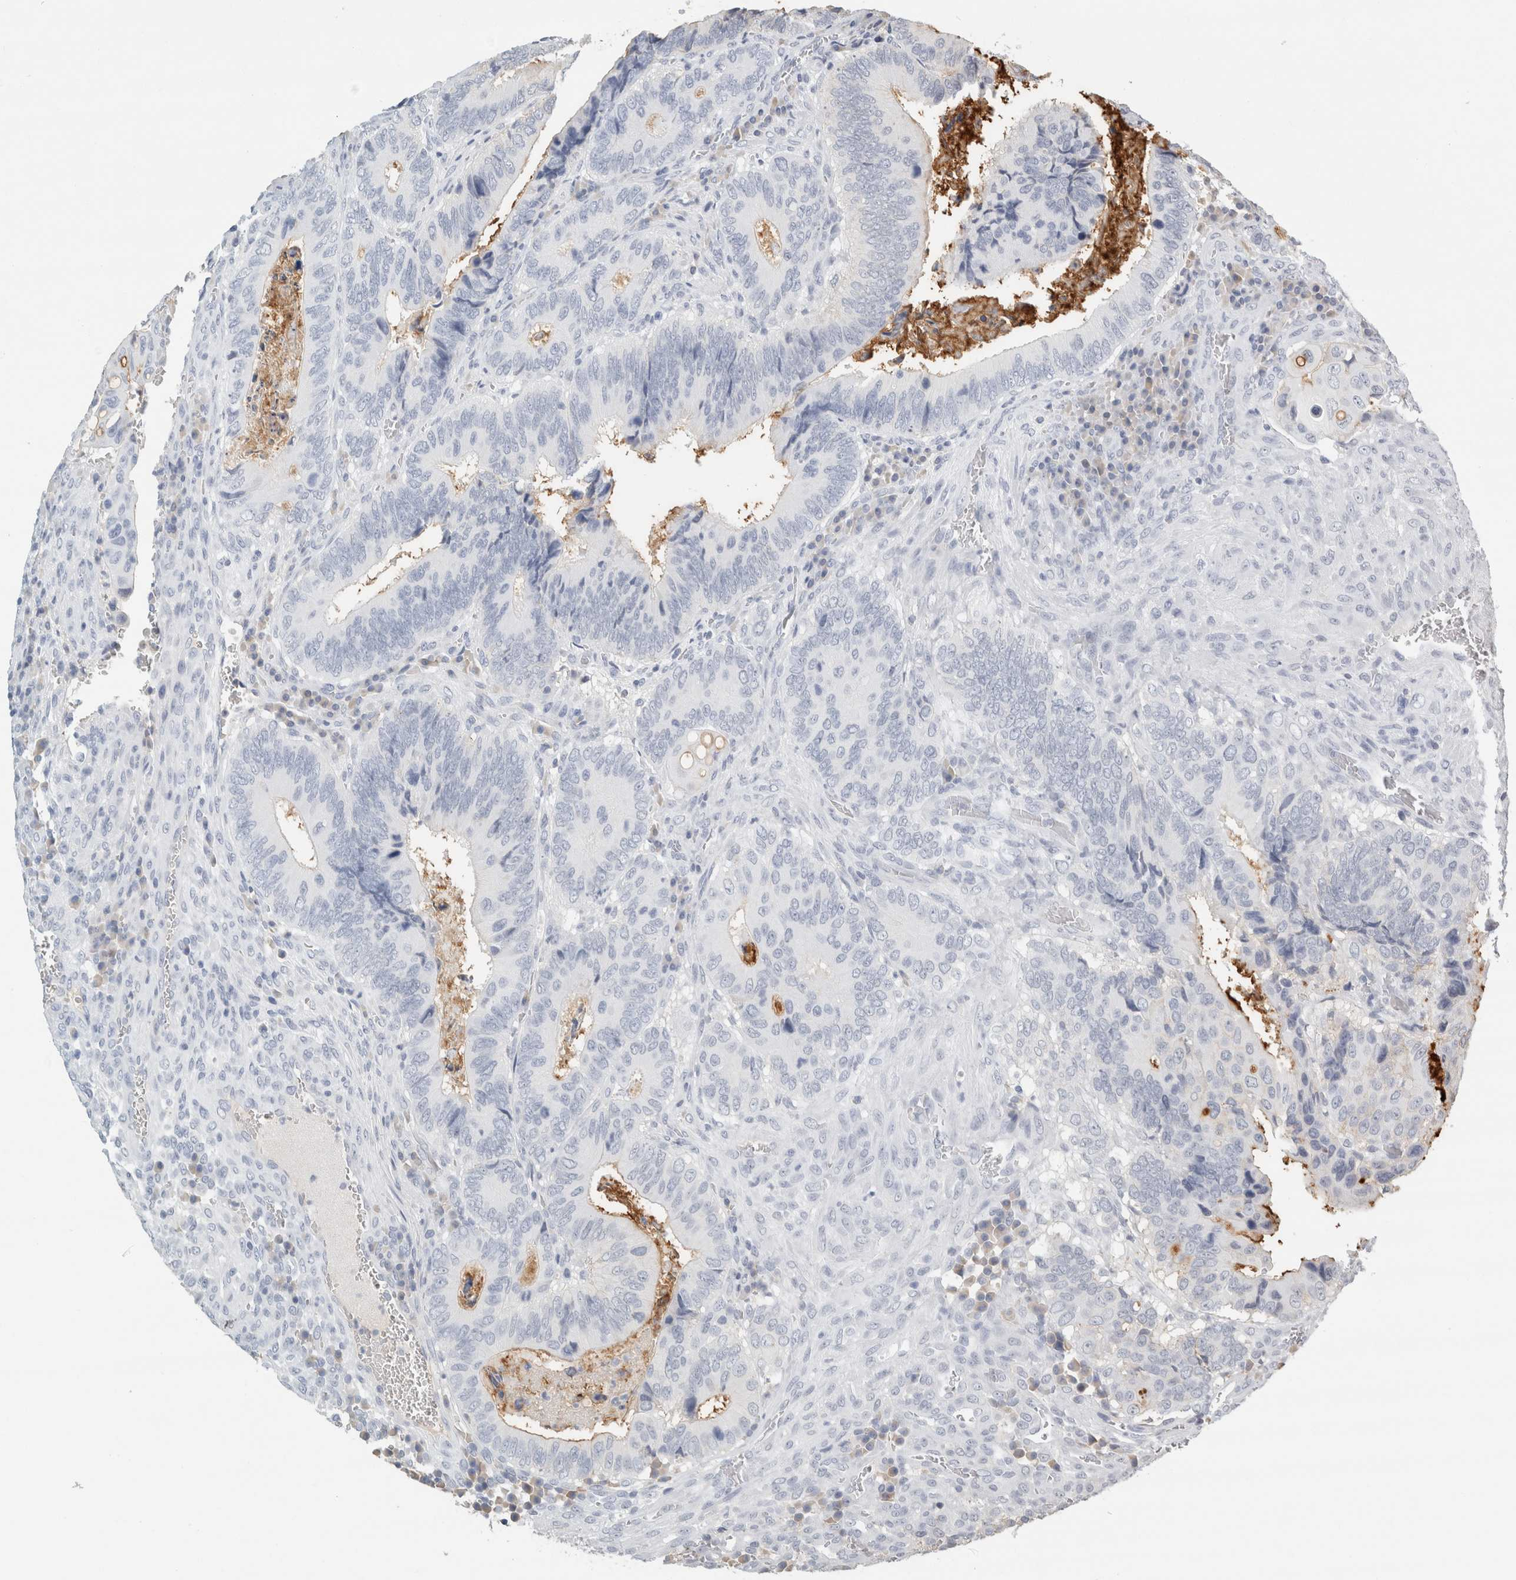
{"staining": {"intensity": "negative", "quantity": "none", "location": "none"}, "tissue": "colorectal cancer", "cell_type": "Tumor cells", "image_type": "cancer", "snomed": [{"axis": "morphology", "description": "Adenocarcinoma, NOS"}, {"axis": "topography", "description": "Colon"}], "caption": "A high-resolution micrograph shows immunohistochemistry staining of colorectal cancer (adenocarcinoma), which demonstrates no significant positivity in tumor cells.", "gene": "TSPAN8", "patient": {"sex": "male", "age": 72}}